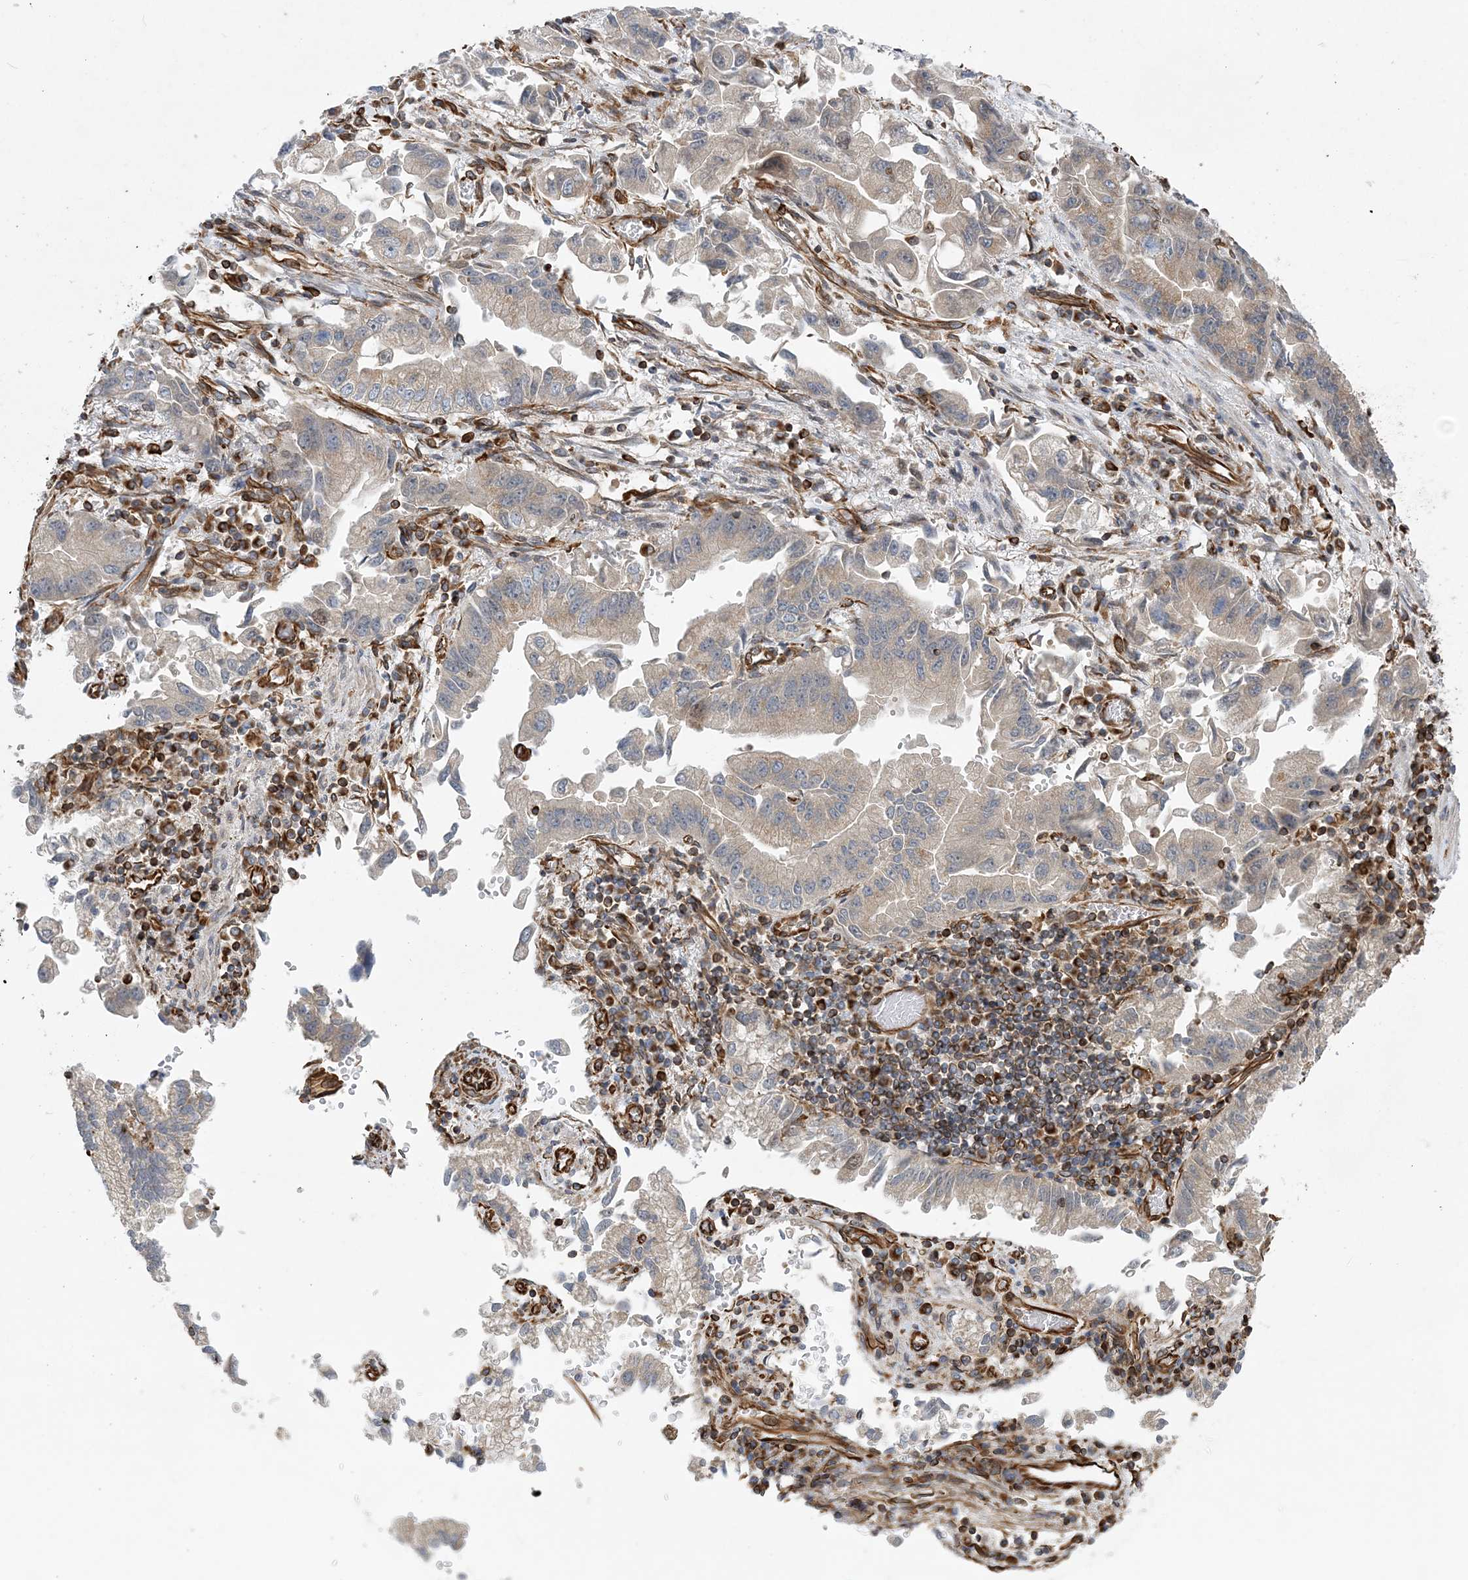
{"staining": {"intensity": "weak", "quantity": "<25%", "location": "cytoplasmic/membranous"}, "tissue": "stomach cancer", "cell_type": "Tumor cells", "image_type": "cancer", "snomed": [{"axis": "morphology", "description": "Adenocarcinoma, NOS"}, {"axis": "topography", "description": "Stomach"}], "caption": "This photomicrograph is of stomach cancer stained with IHC to label a protein in brown with the nuclei are counter-stained blue. There is no positivity in tumor cells.", "gene": "FAM114A2", "patient": {"sex": "male", "age": 62}}